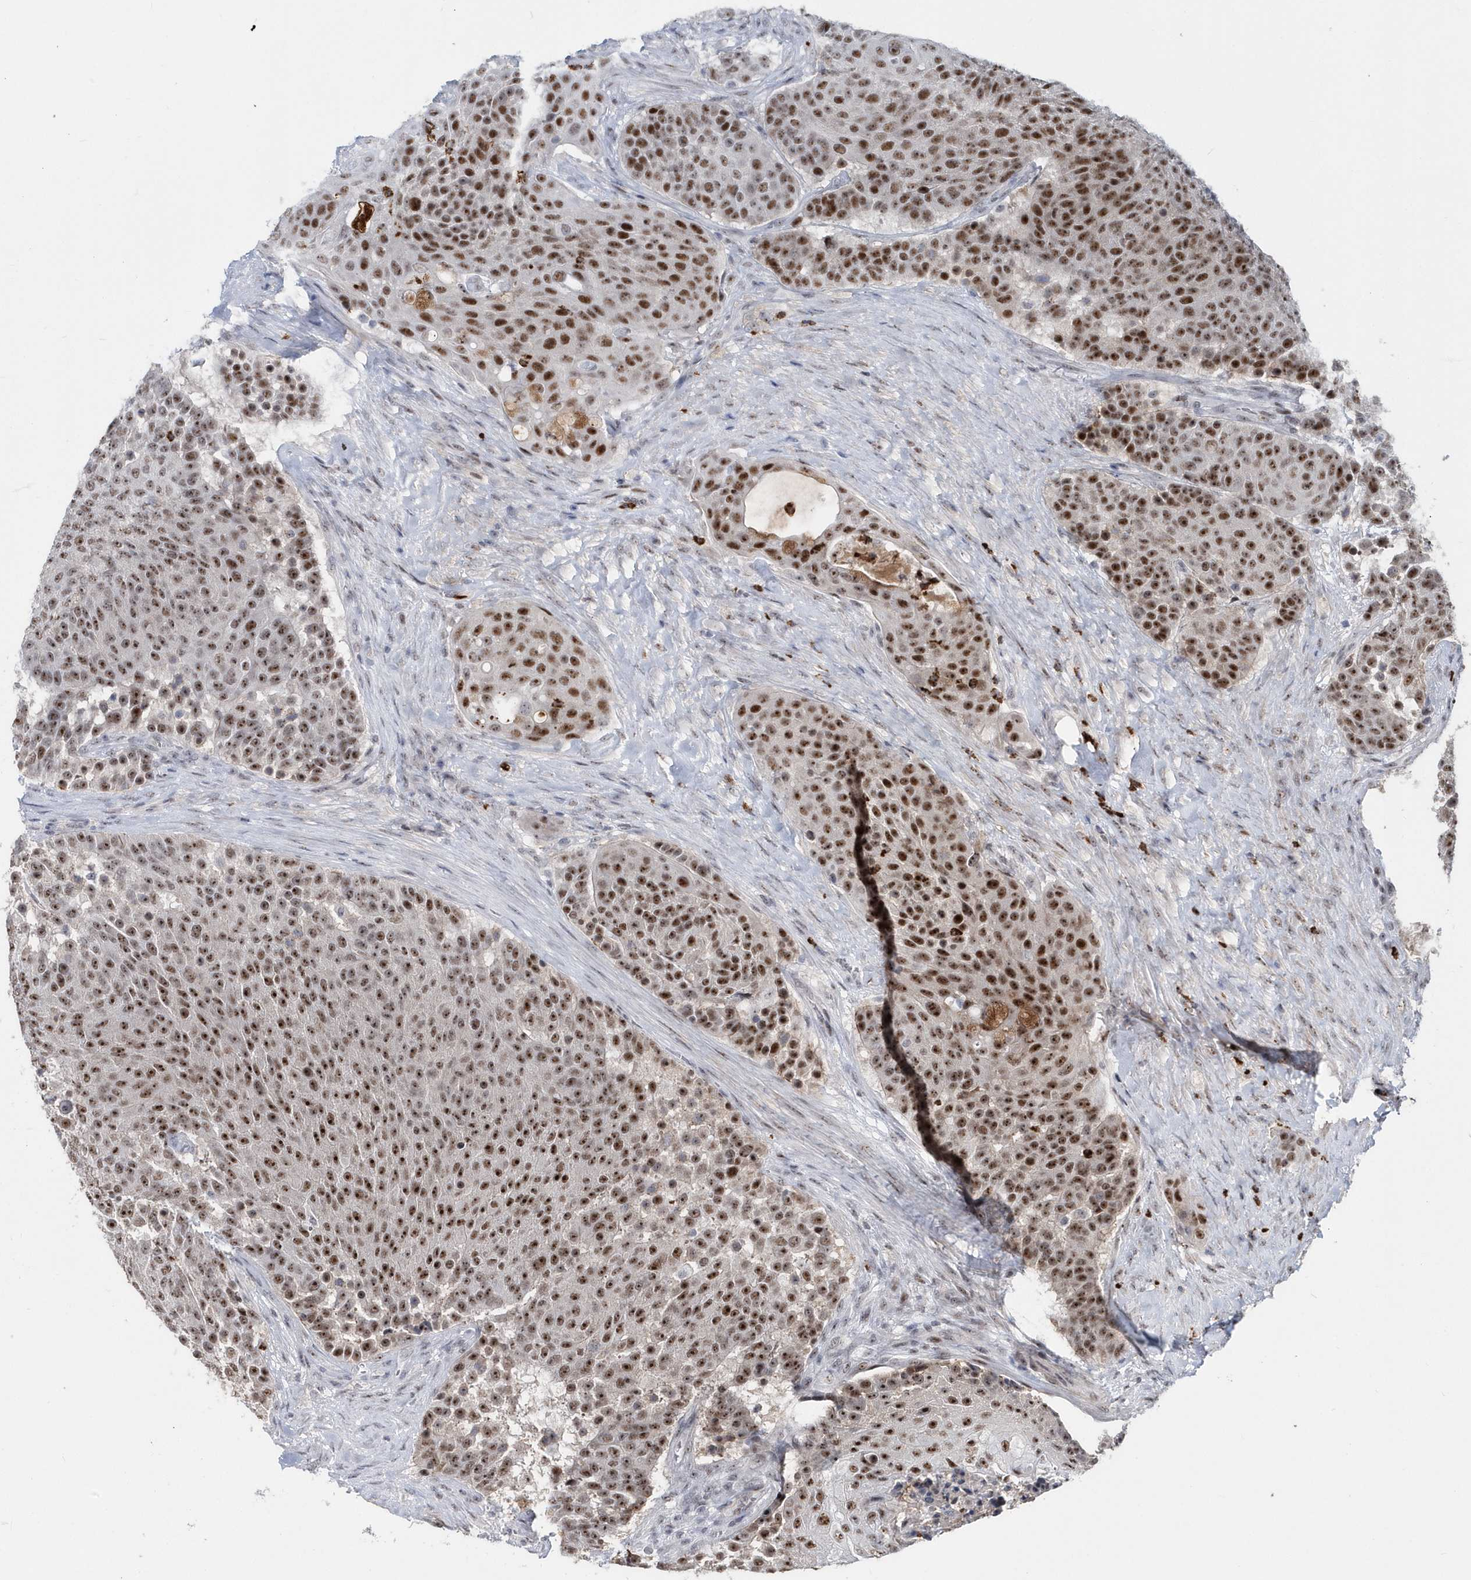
{"staining": {"intensity": "strong", "quantity": "25%-75%", "location": "nuclear"}, "tissue": "urothelial cancer", "cell_type": "Tumor cells", "image_type": "cancer", "snomed": [{"axis": "morphology", "description": "Urothelial carcinoma, High grade"}, {"axis": "topography", "description": "Urinary bladder"}], "caption": "Approximately 25%-75% of tumor cells in urothelial carcinoma (high-grade) show strong nuclear protein expression as visualized by brown immunohistochemical staining.", "gene": "ASCL4", "patient": {"sex": "female", "age": 63}}